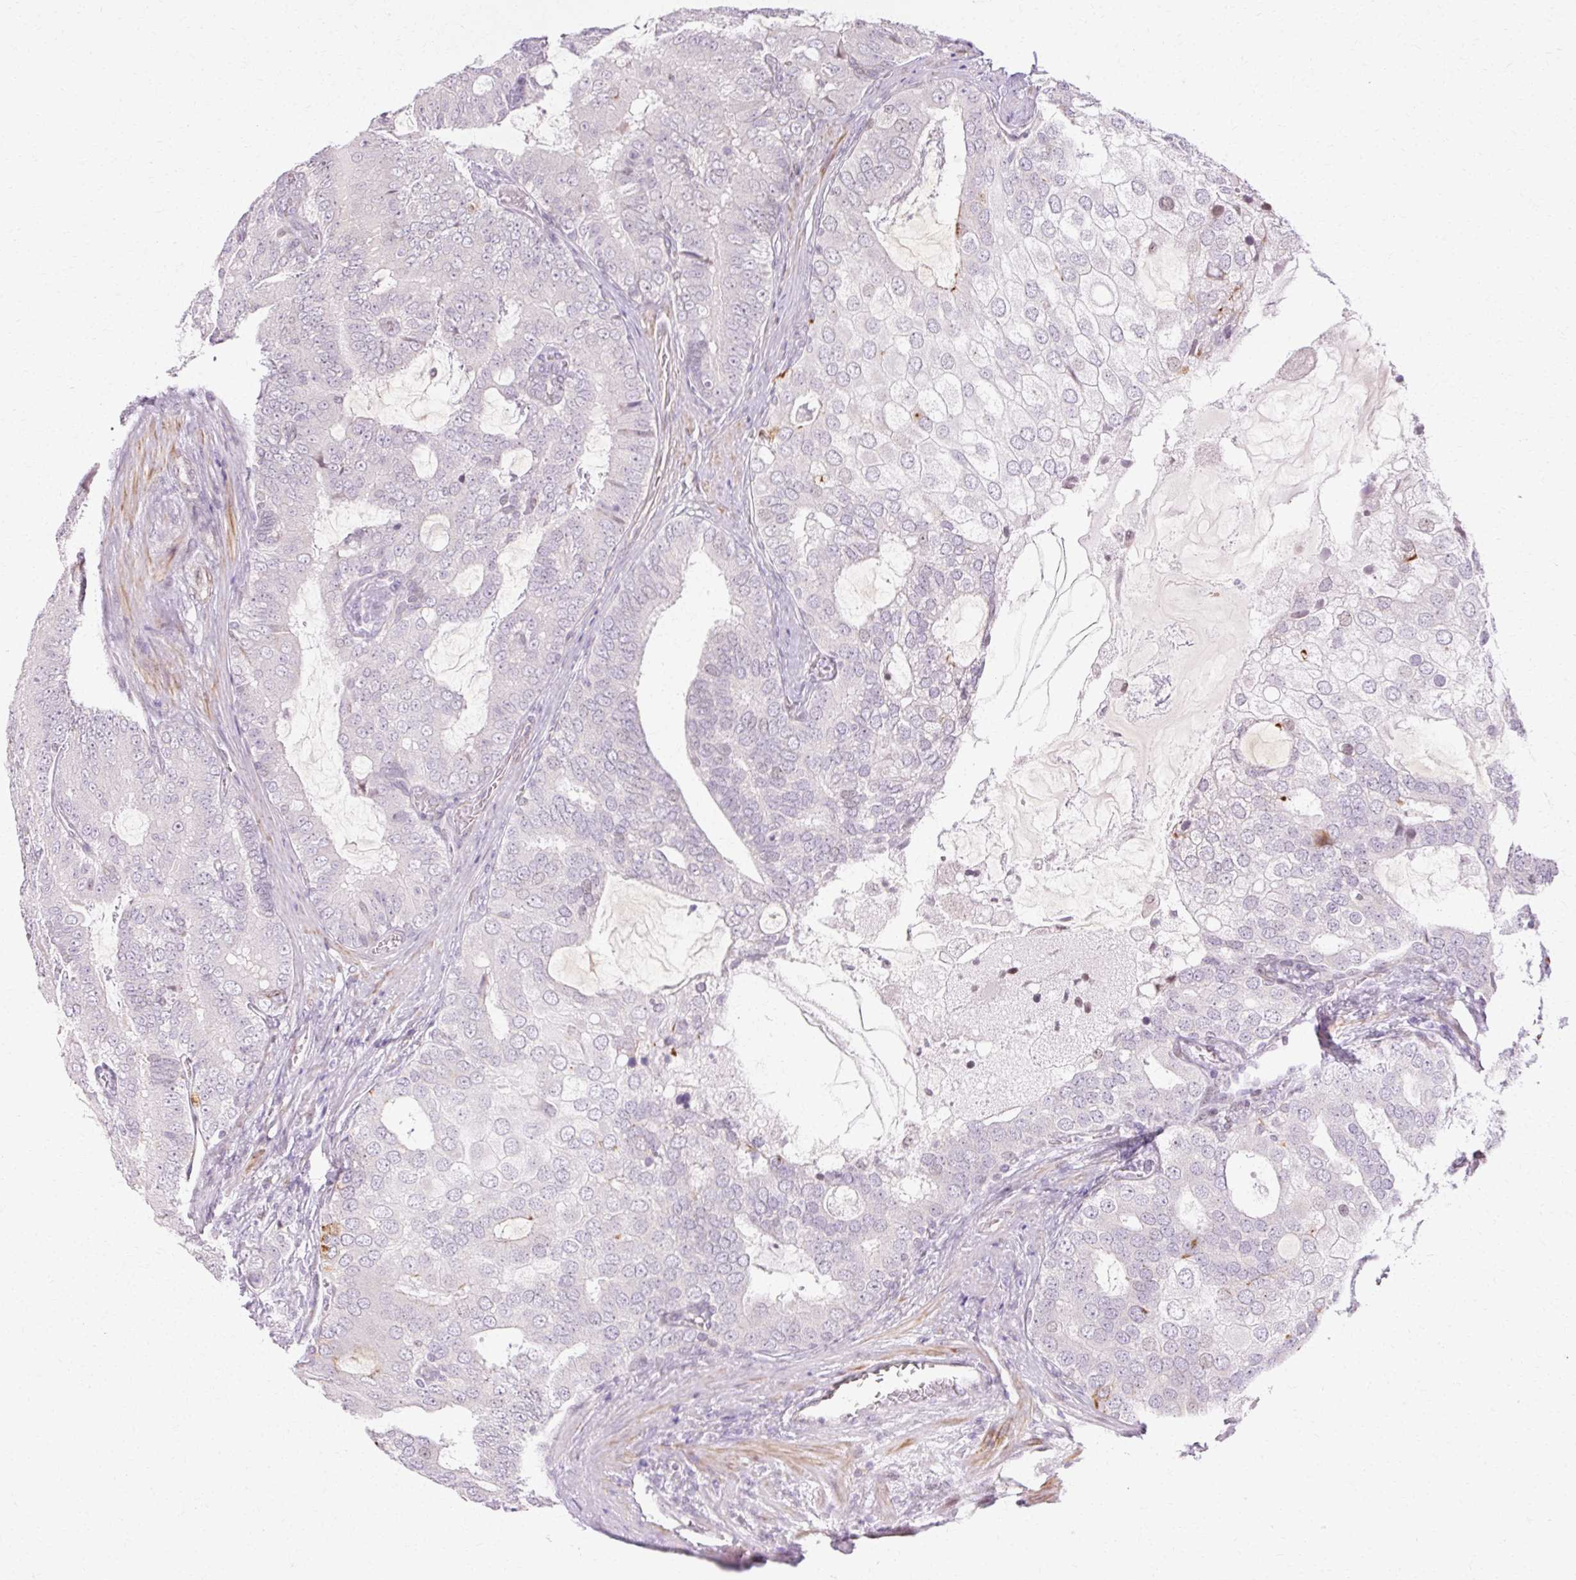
{"staining": {"intensity": "negative", "quantity": "none", "location": "none"}, "tissue": "prostate cancer", "cell_type": "Tumor cells", "image_type": "cancer", "snomed": [{"axis": "morphology", "description": "Adenocarcinoma, High grade"}, {"axis": "topography", "description": "Prostate"}], "caption": "There is no significant positivity in tumor cells of prostate cancer (adenocarcinoma (high-grade)).", "gene": "C3orf49", "patient": {"sex": "male", "age": 55}}